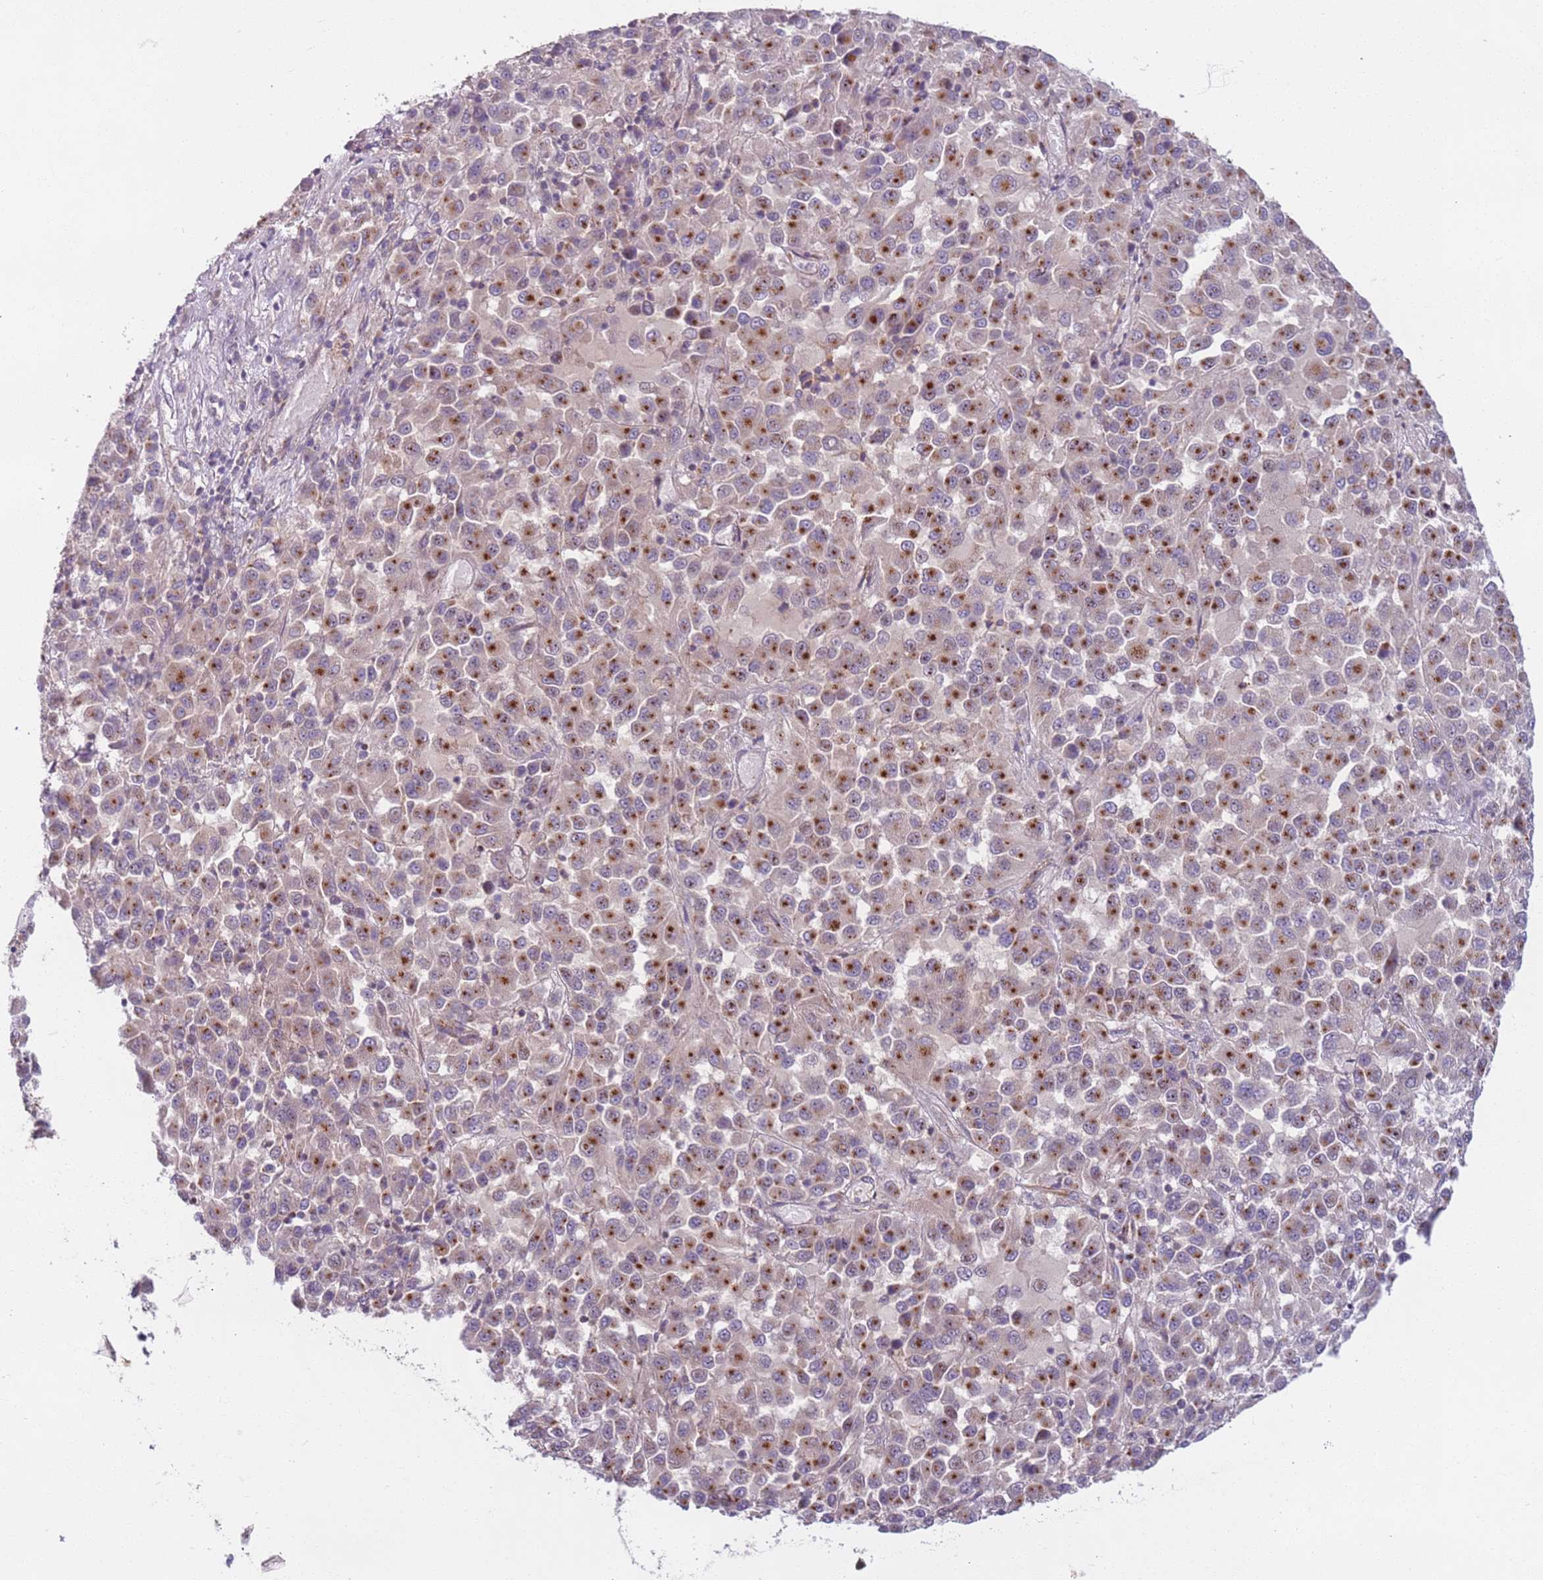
{"staining": {"intensity": "strong", "quantity": "25%-75%", "location": "cytoplasmic/membranous"}, "tissue": "melanoma", "cell_type": "Tumor cells", "image_type": "cancer", "snomed": [{"axis": "morphology", "description": "Malignant melanoma, Metastatic site"}, {"axis": "topography", "description": "Lung"}], "caption": "Immunohistochemistry image of neoplastic tissue: human melanoma stained using immunohistochemistry demonstrates high levels of strong protein expression localized specifically in the cytoplasmic/membranous of tumor cells, appearing as a cytoplasmic/membranous brown color.", "gene": "AKTIP", "patient": {"sex": "male", "age": 64}}